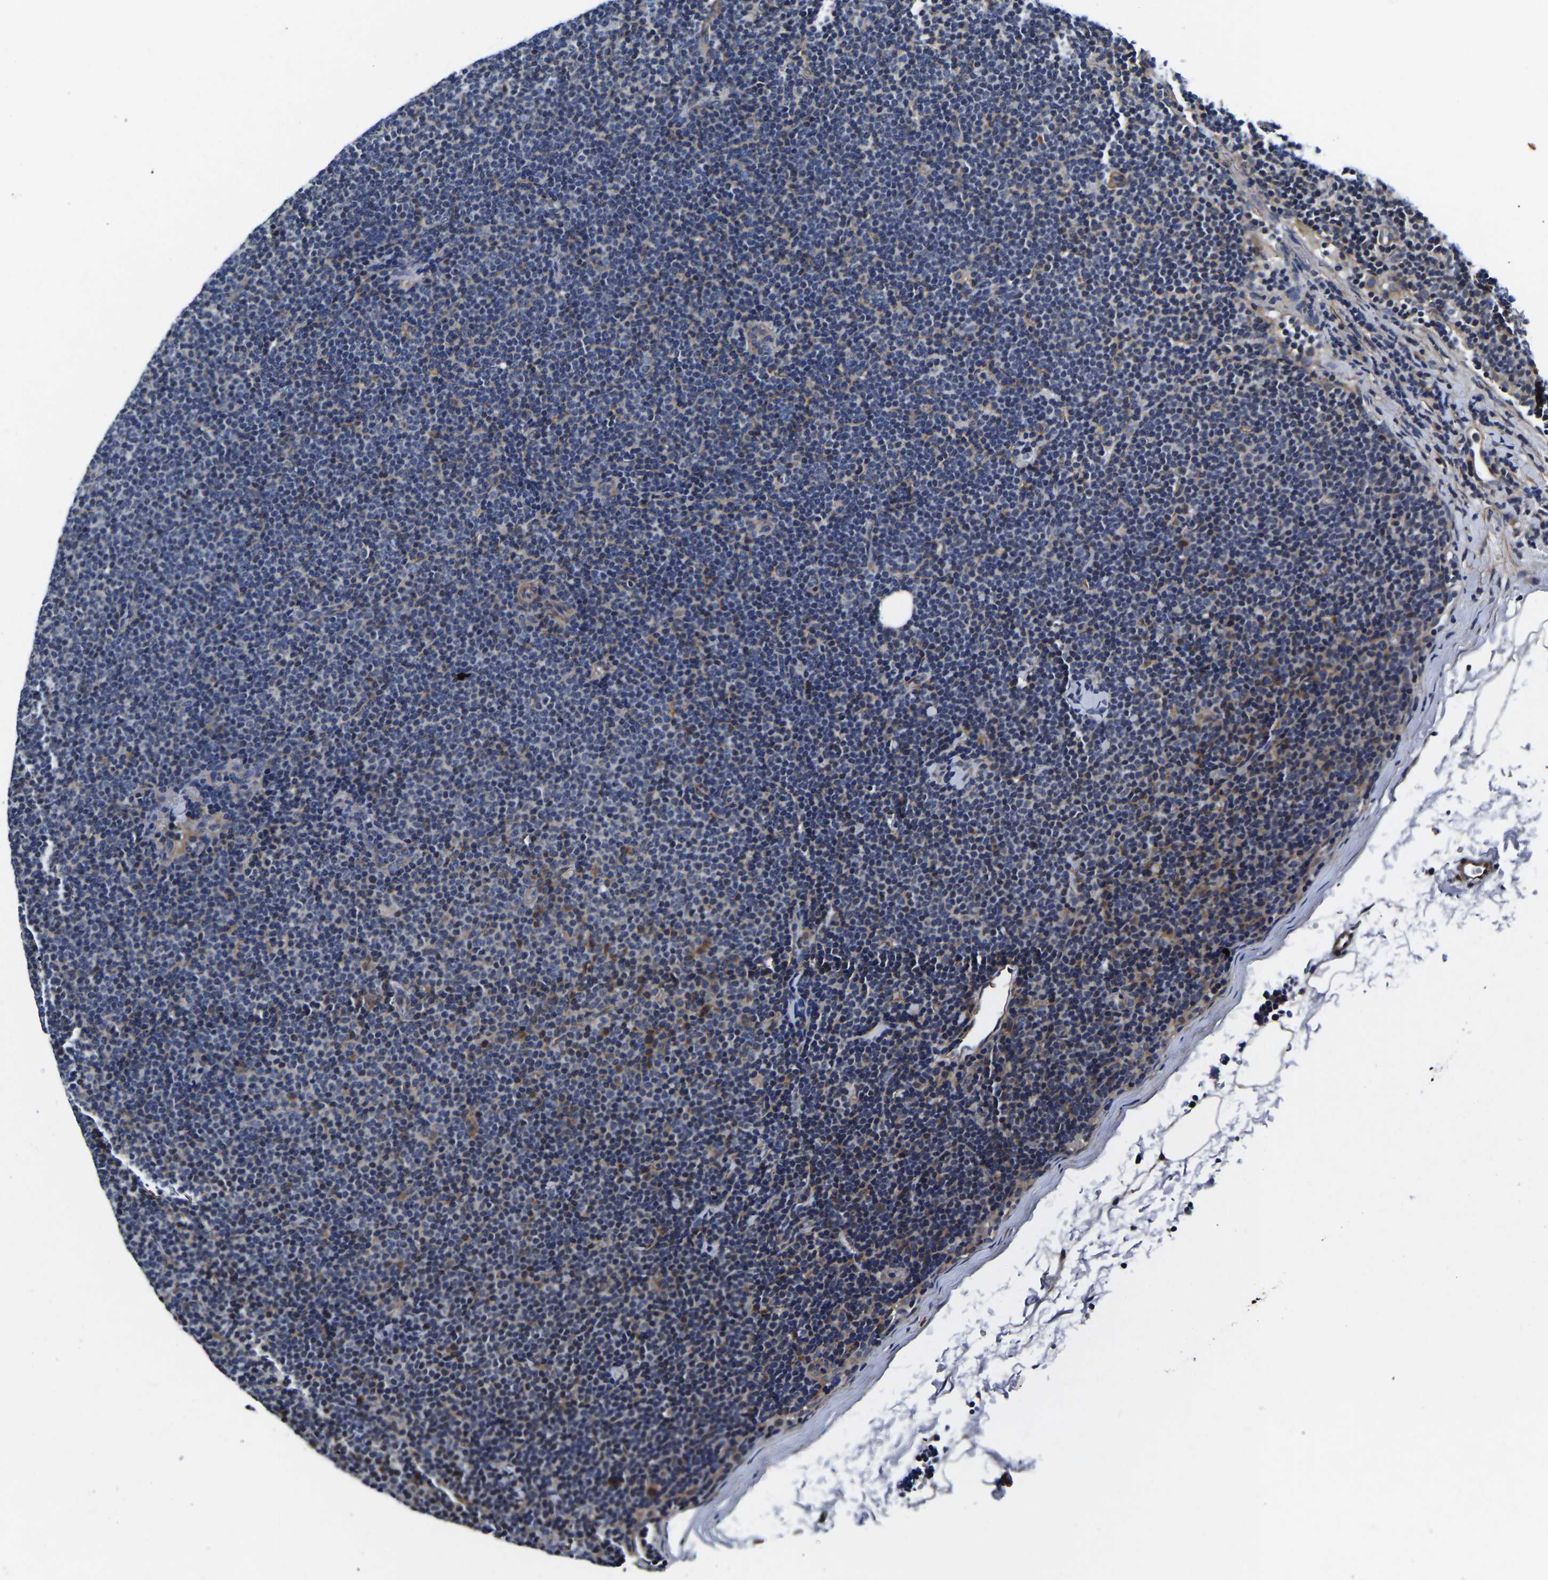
{"staining": {"intensity": "negative", "quantity": "none", "location": "none"}, "tissue": "lymphoma", "cell_type": "Tumor cells", "image_type": "cancer", "snomed": [{"axis": "morphology", "description": "Malignant lymphoma, non-Hodgkin's type, Low grade"}, {"axis": "topography", "description": "Lymph node"}], "caption": "Immunohistochemical staining of low-grade malignant lymphoma, non-Hodgkin's type reveals no significant staining in tumor cells.", "gene": "KCTD17", "patient": {"sex": "female", "age": 53}}